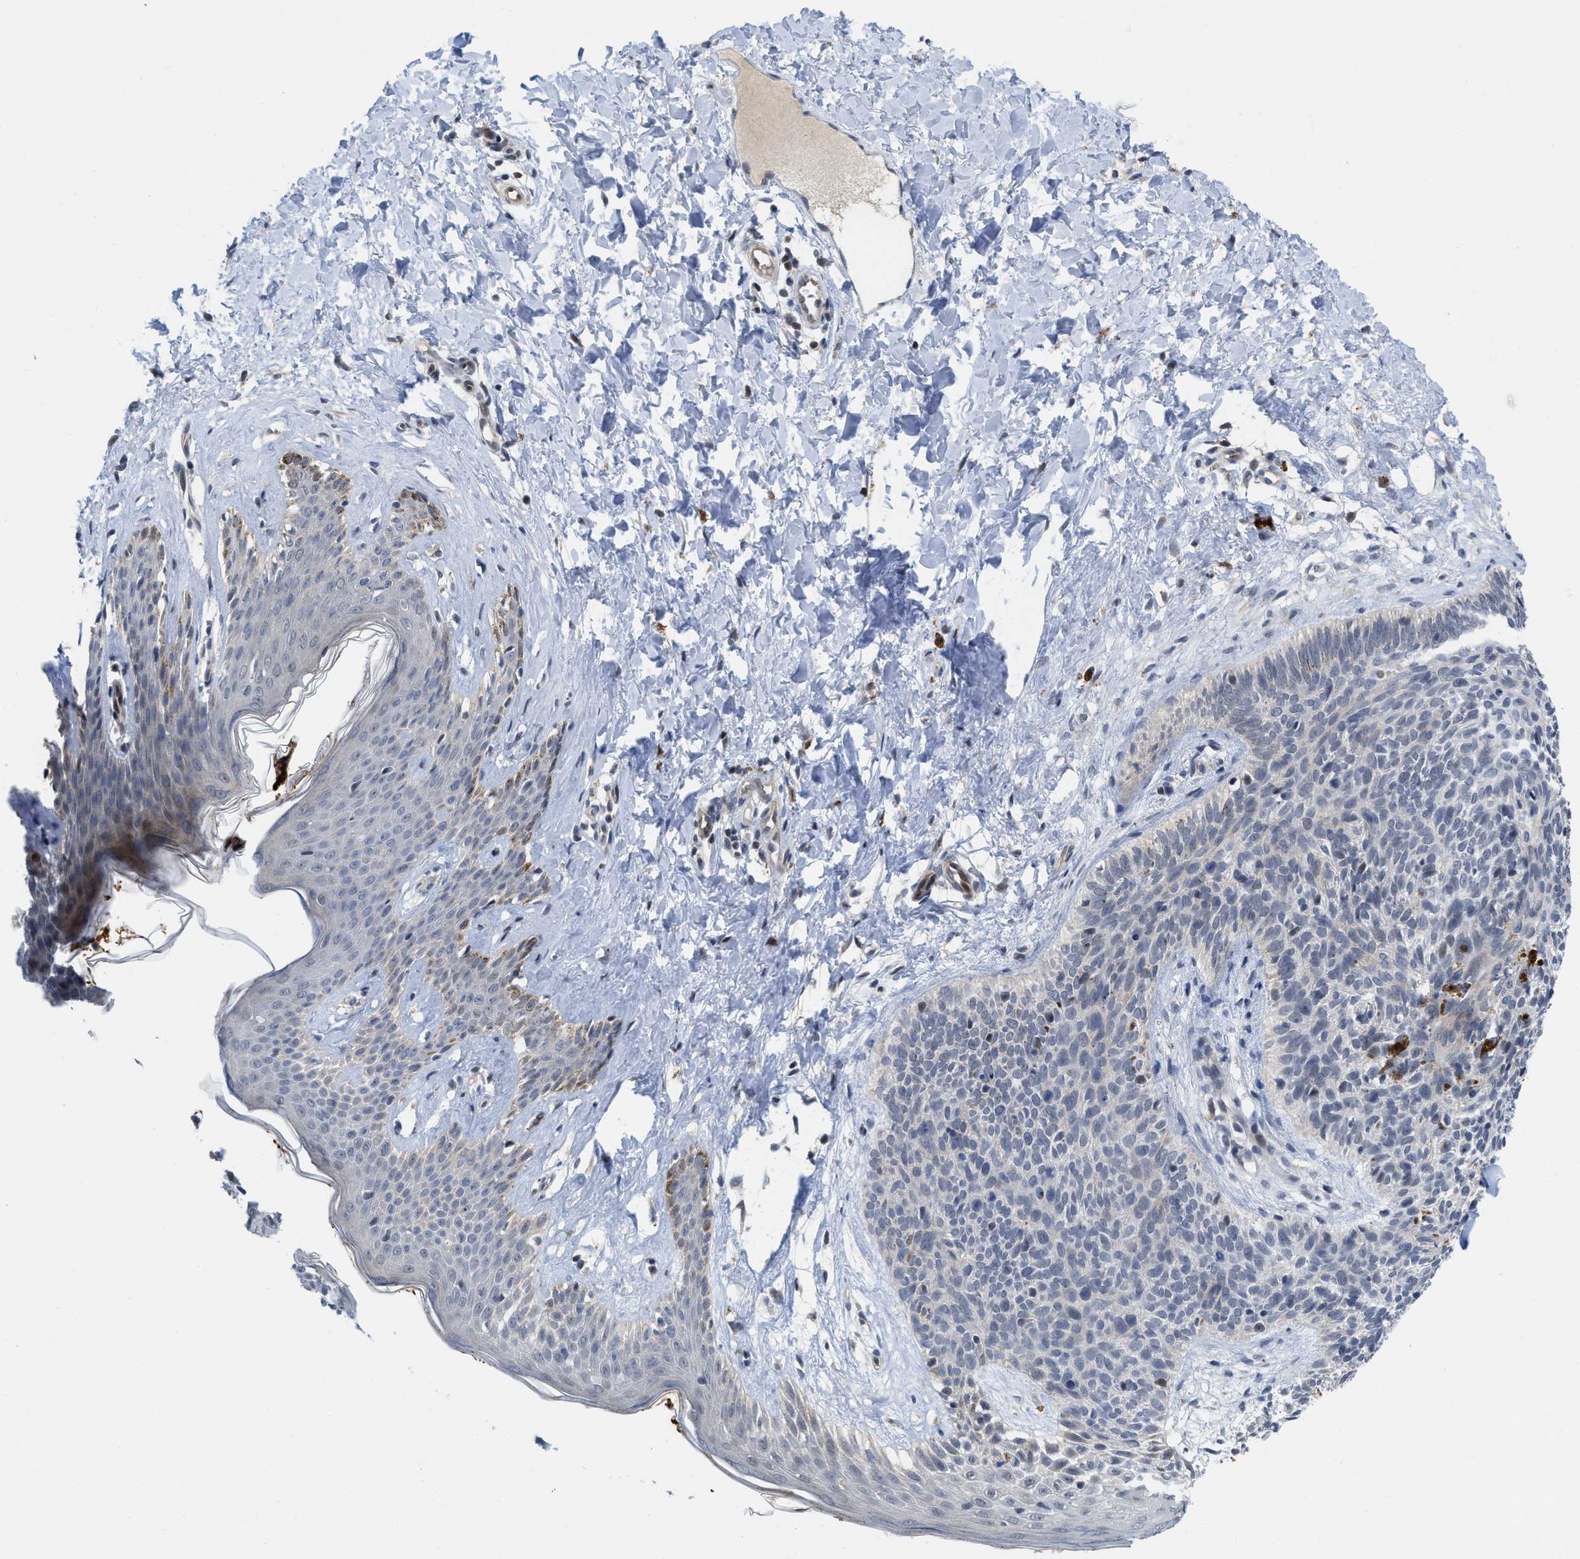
{"staining": {"intensity": "negative", "quantity": "none", "location": "none"}, "tissue": "skin cancer", "cell_type": "Tumor cells", "image_type": "cancer", "snomed": [{"axis": "morphology", "description": "Basal cell carcinoma"}, {"axis": "topography", "description": "Skin"}], "caption": "Tumor cells are negative for protein expression in human basal cell carcinoma (skin).", "gene": "LDAF1", "patient": {"sex": "male", "age": 60}}